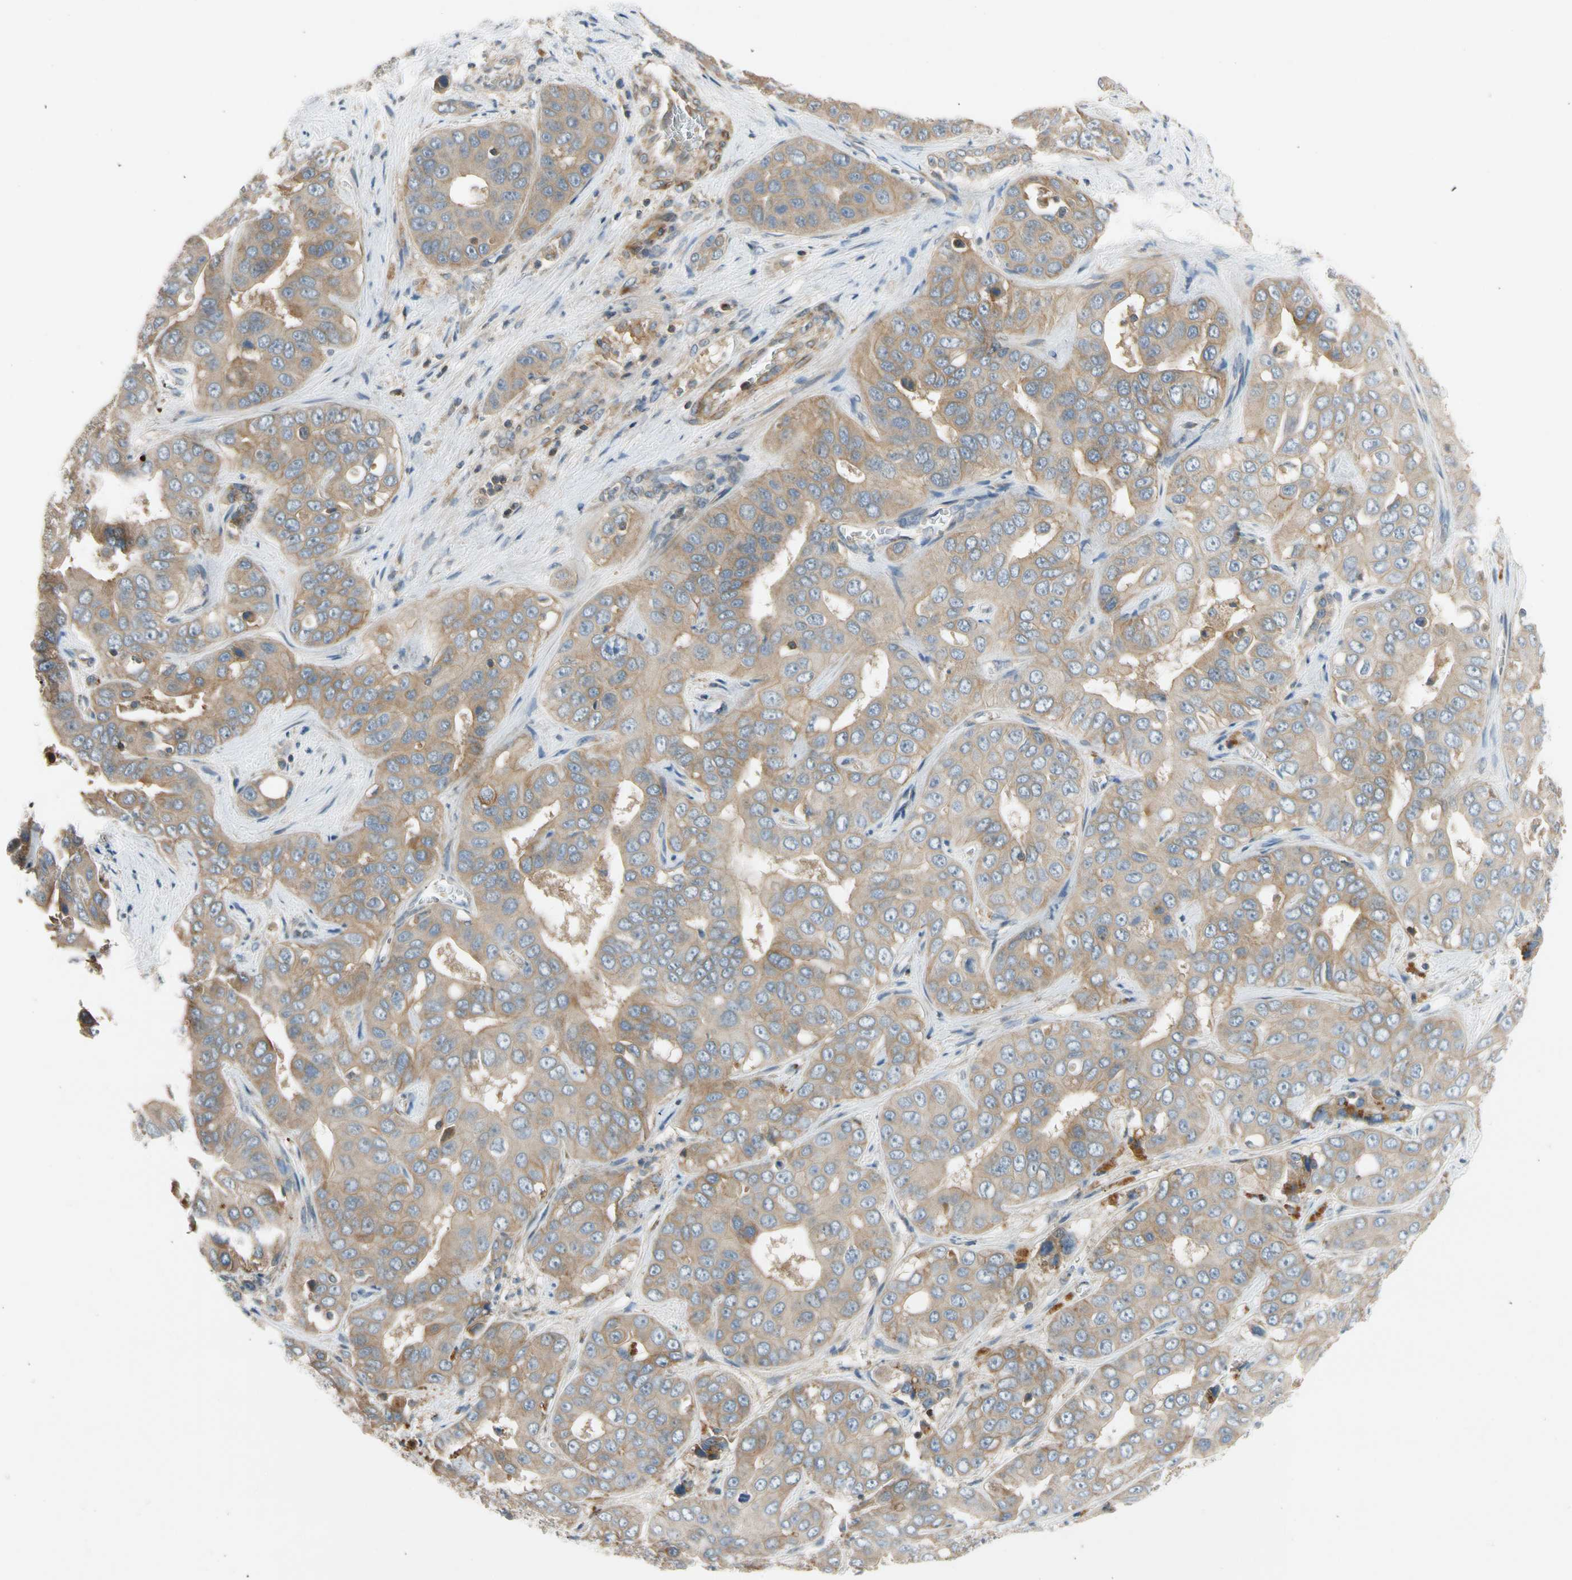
{"staining": {"intensity": "weak", "quantity": ">75%", "location": "cytoplasmic/membranous"}, "tissue": "liver cancer", "cell_type": "Tumor cells", "image_type": "cancer", "snomed": [{"axis": "morphology", "description": "Cholangiocarcinoma"}, {"axis": "topography", "description": "Liver"}], "caption": "Tumor cells show weak cytoplasmic/membranous expression in approximately >75% of cells in cholangiocarcinoma (liver). The staining was performed using DAB (3,3'-diaminobenzidine), with brown indicating positive protein expression. Nuclei are stained blue with hematoxylin.", "gene": "MST1R", "patient": {"sex": "female", "age": 52}}